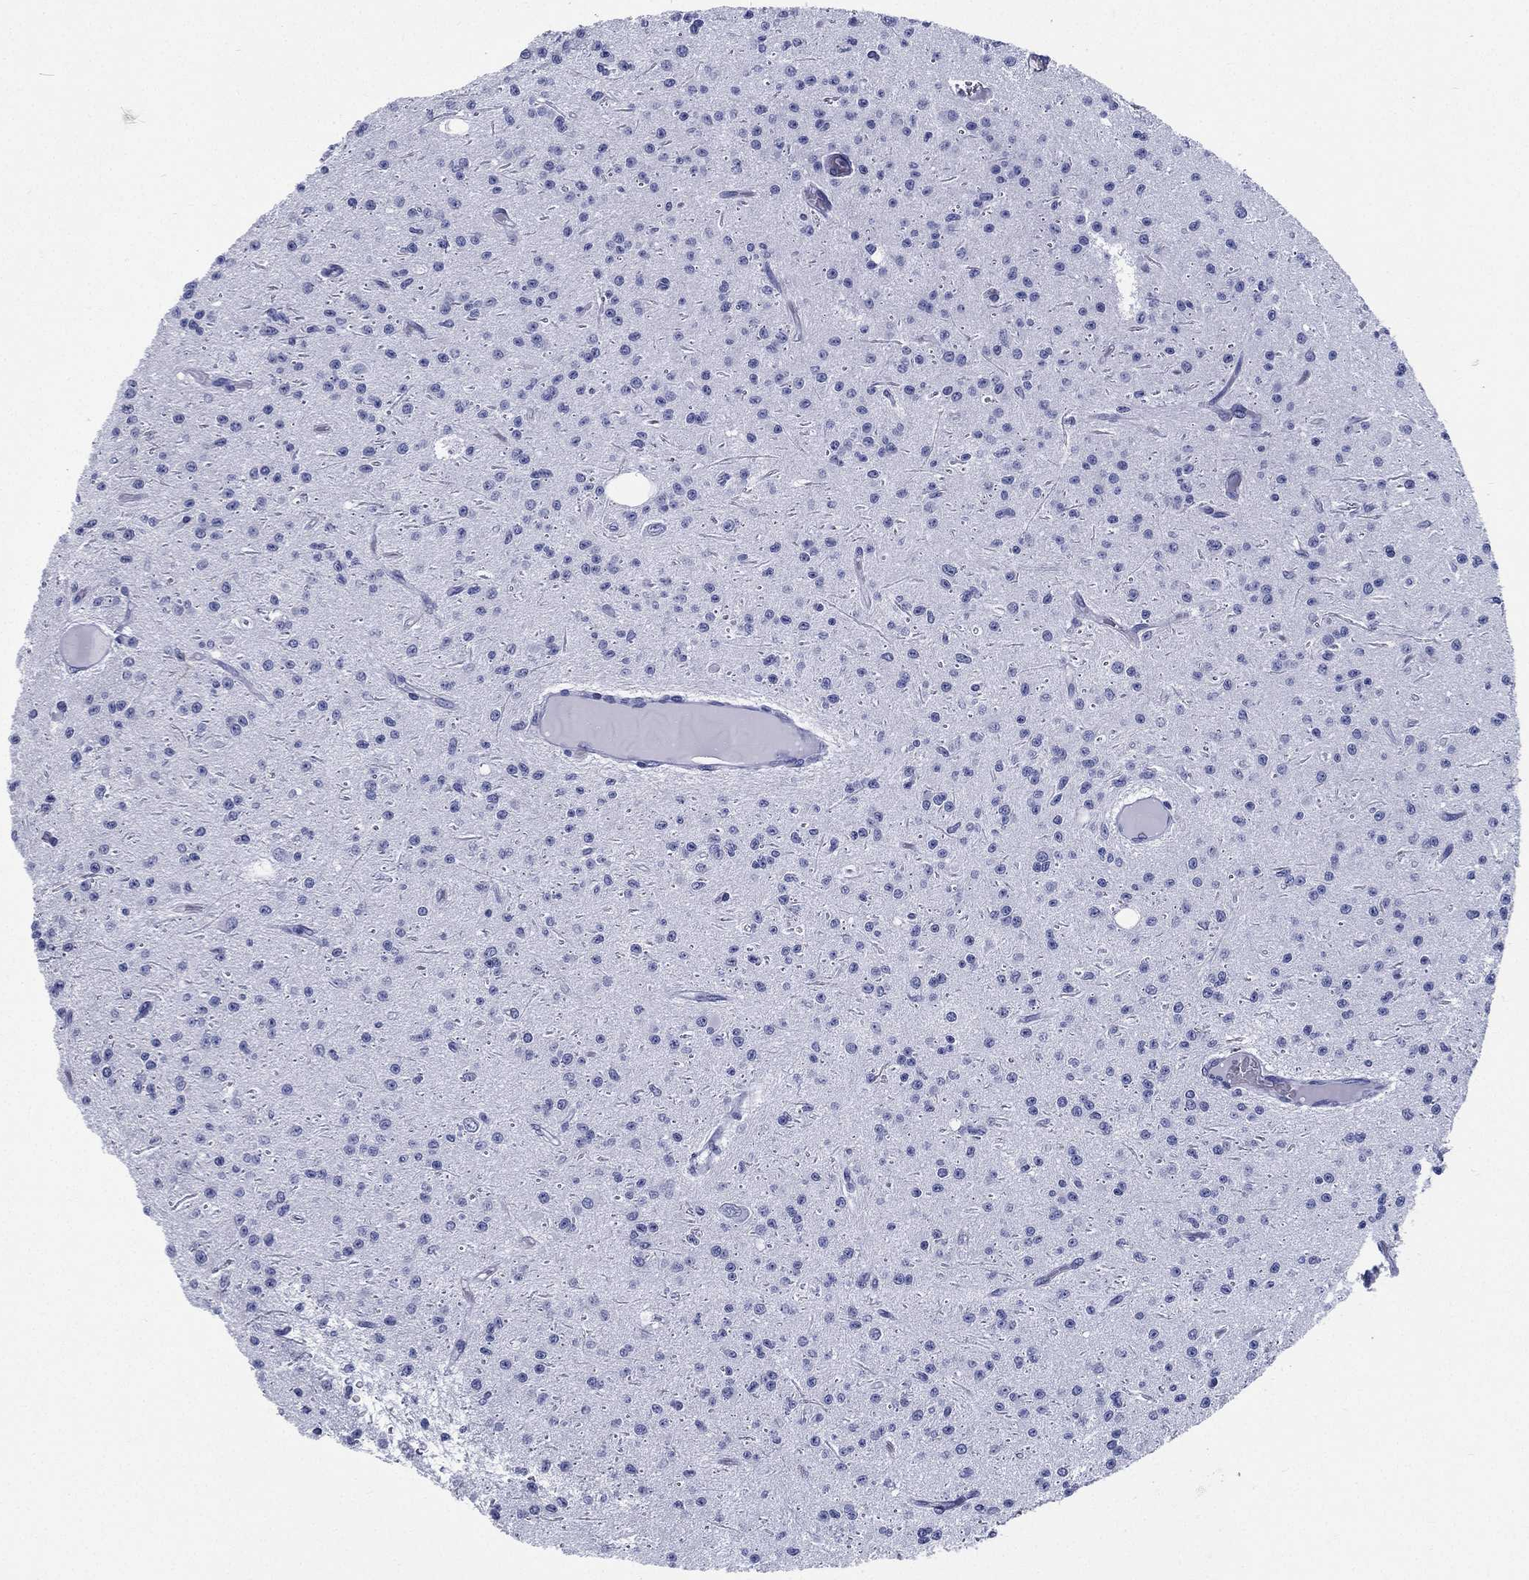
{"staining": {"intensity": "negative", "quantity": "none", "location": "none"}, "tissue": "glioma", "cell_type": "Tumor cells", "image_type": "cancer", "snomed": [{"axis": "morphology", "description": "Glioma, malignant, Low grade"}, {"axis": "topography", "description": "Brain"}], "caption": "The immunohistochemistry (IHC) photomicrograph has no significant staining in tumor cells of glioma tissue. The staining is performed using DAB brown chromogen with nuclei counter-stained in using hematoxylin.", "gene": "RSPH4A", "patient": {"sex": "male", "age": 27}}